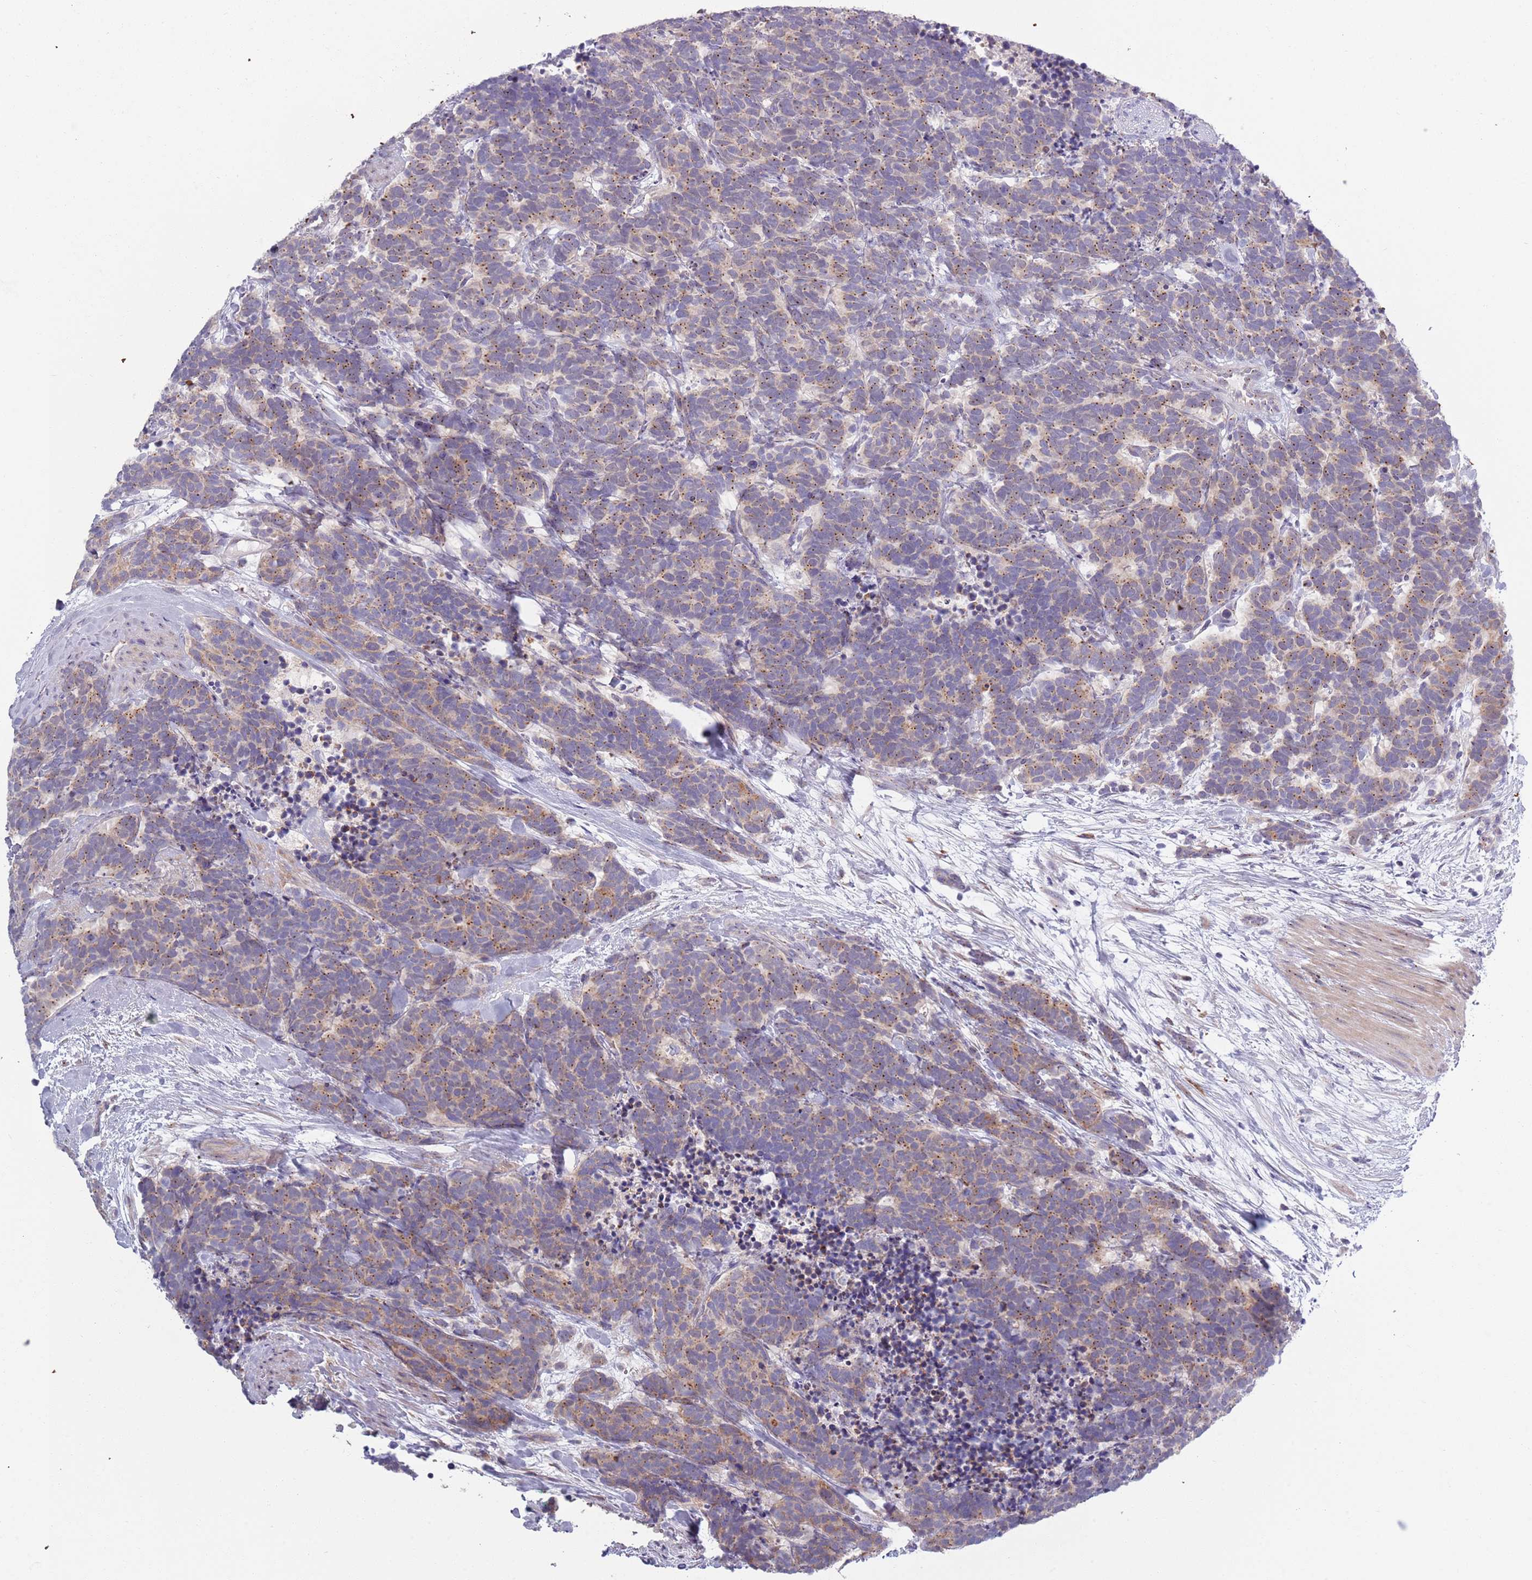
{"staining": {"intensity": "weak", "quantity": ">75%", "location": "cytoplasmic/membranous"}, "tissue": "carcinoid", "cell_type": "Tumor cells", "image_type": "cancer", "snomed": [{"axis": "morphology", "description": "Carcinoma, NOS"}, {"axis": "morphology", "description": "Carcinoid, malignant, NOS"}, {"axis": "topography", "description": "Prostate"}], "caption": "Human carcinoid stained with a protein marker exhibits weak staining in tumor cells.", "gene": "LTB", "patient": {"sex": "male", "age": 57}}